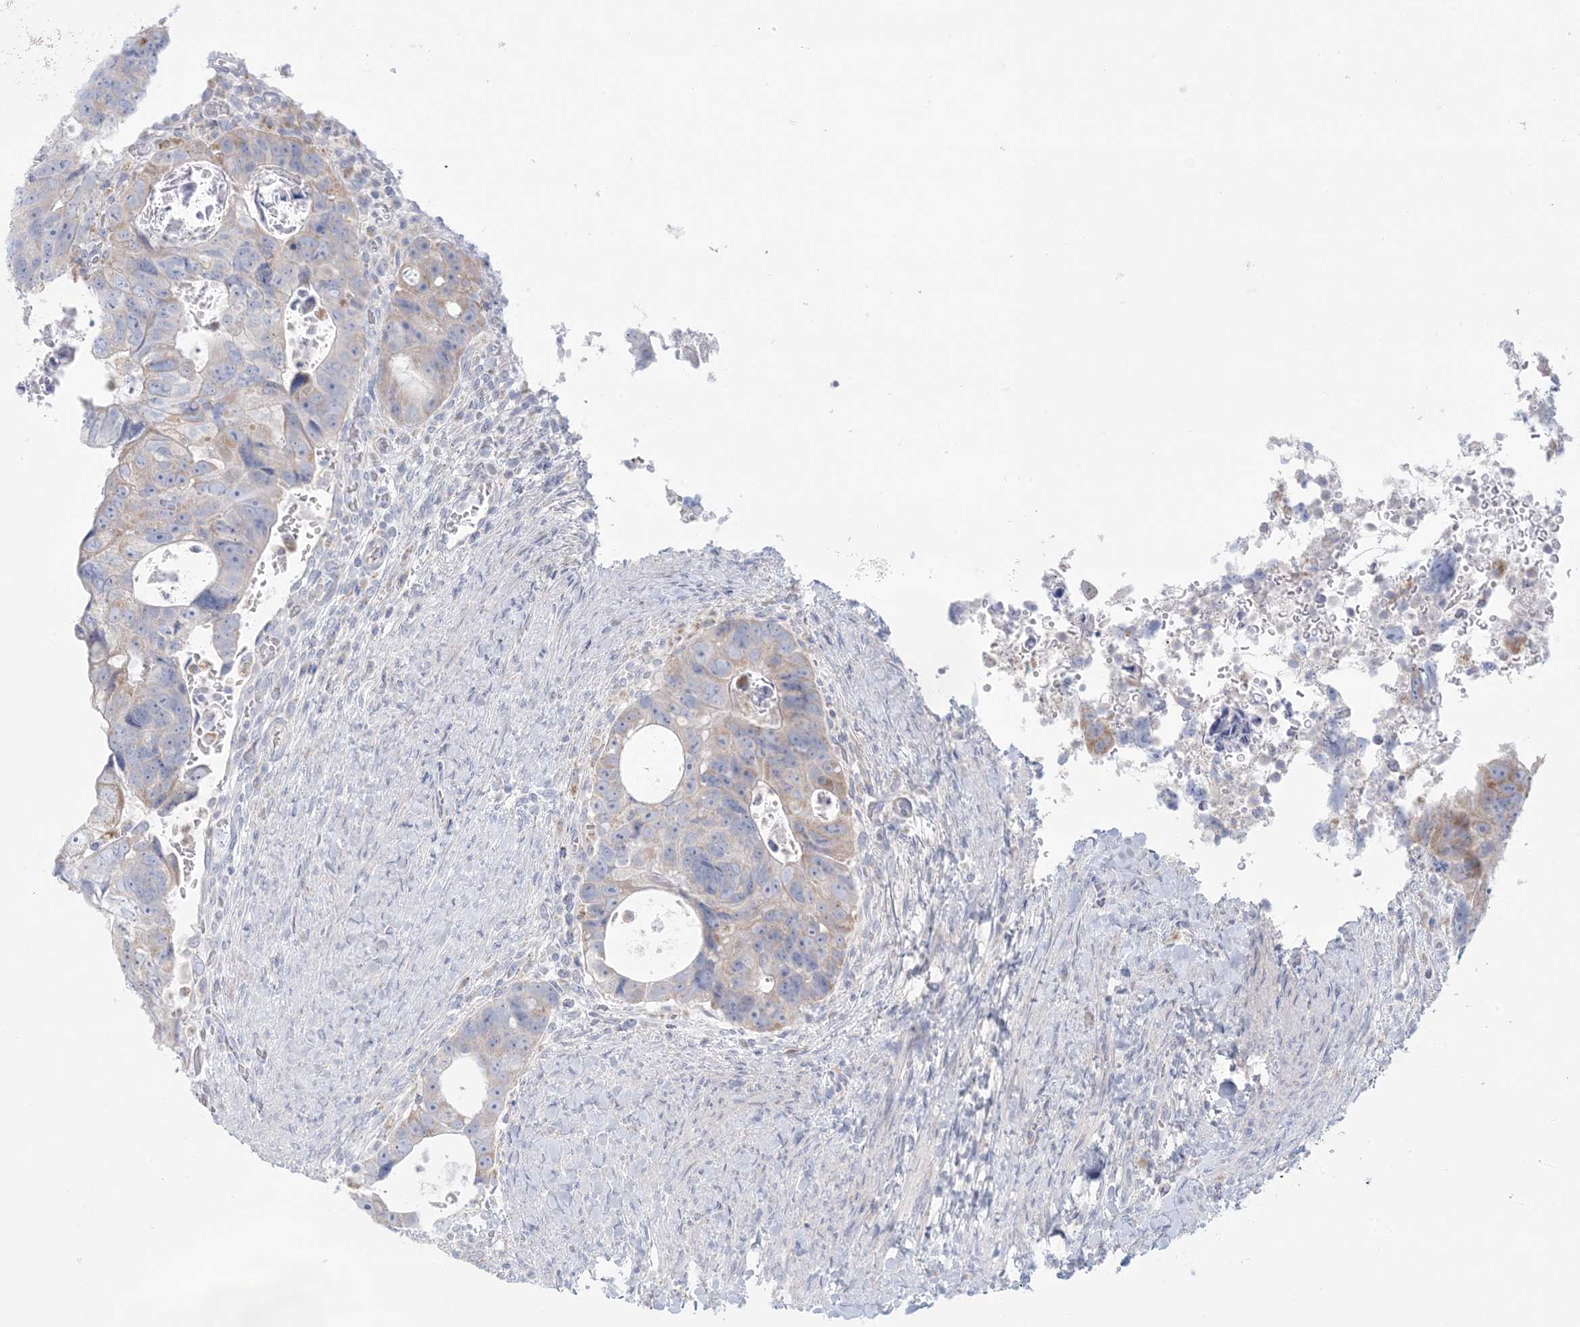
{"staining": {"intensity": "negative", "quantity": "none", "location": "none"}, "tissue": "colorectal cancer", "cell_type": "Tumor cells", "image_type": "cancer", "snomed": [{"axis": "morphology", "description": "Adenocarcinoma, NOS"}, {"axis": "topography", "description": "Rectum"}], "caption": "The histopathology image shows no staining of tumor cells in adenocarcinoma (colorectal).", "gene": "KCTD6", "patient": {"sex": "male", "age": 59}}